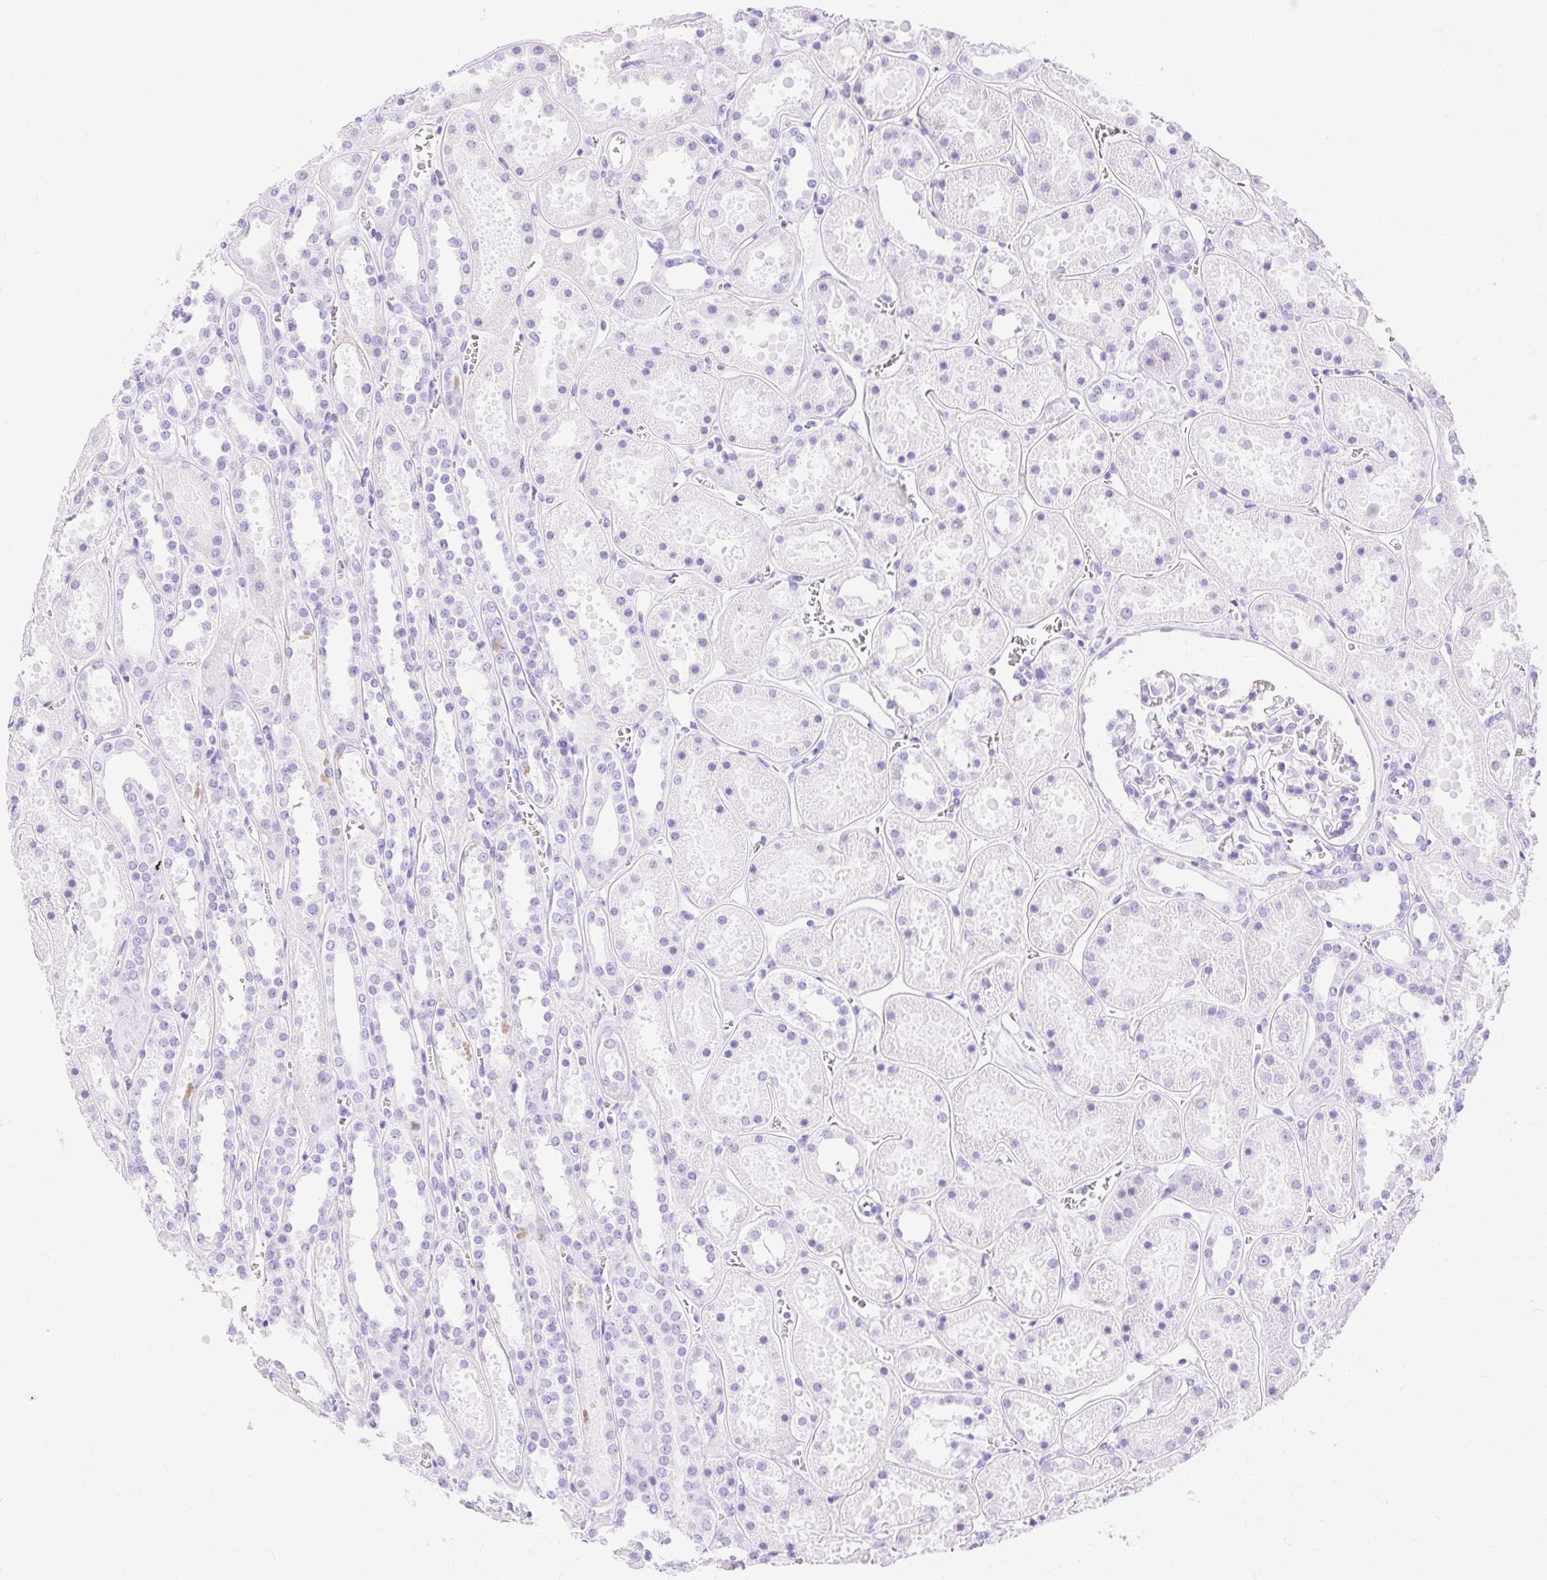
{"staining": {"intensity": "negative", "quantity": "none", "location": "none"}, "tissue": "kidney", "cell_type": "Cells in glomeruli", "image_type": "normal", "snomed": [{"axis": "morphology", "description": "Normal tissue, NOS"}, {"axis": "topography", "description": "Kidney"}], "caption": "This is a photomicrograph of IHC staining of normal kidney, which shows no staining in cells in glomeruli.", "gene": "MBP", "patient": {"sex": "female", "age": 41}}